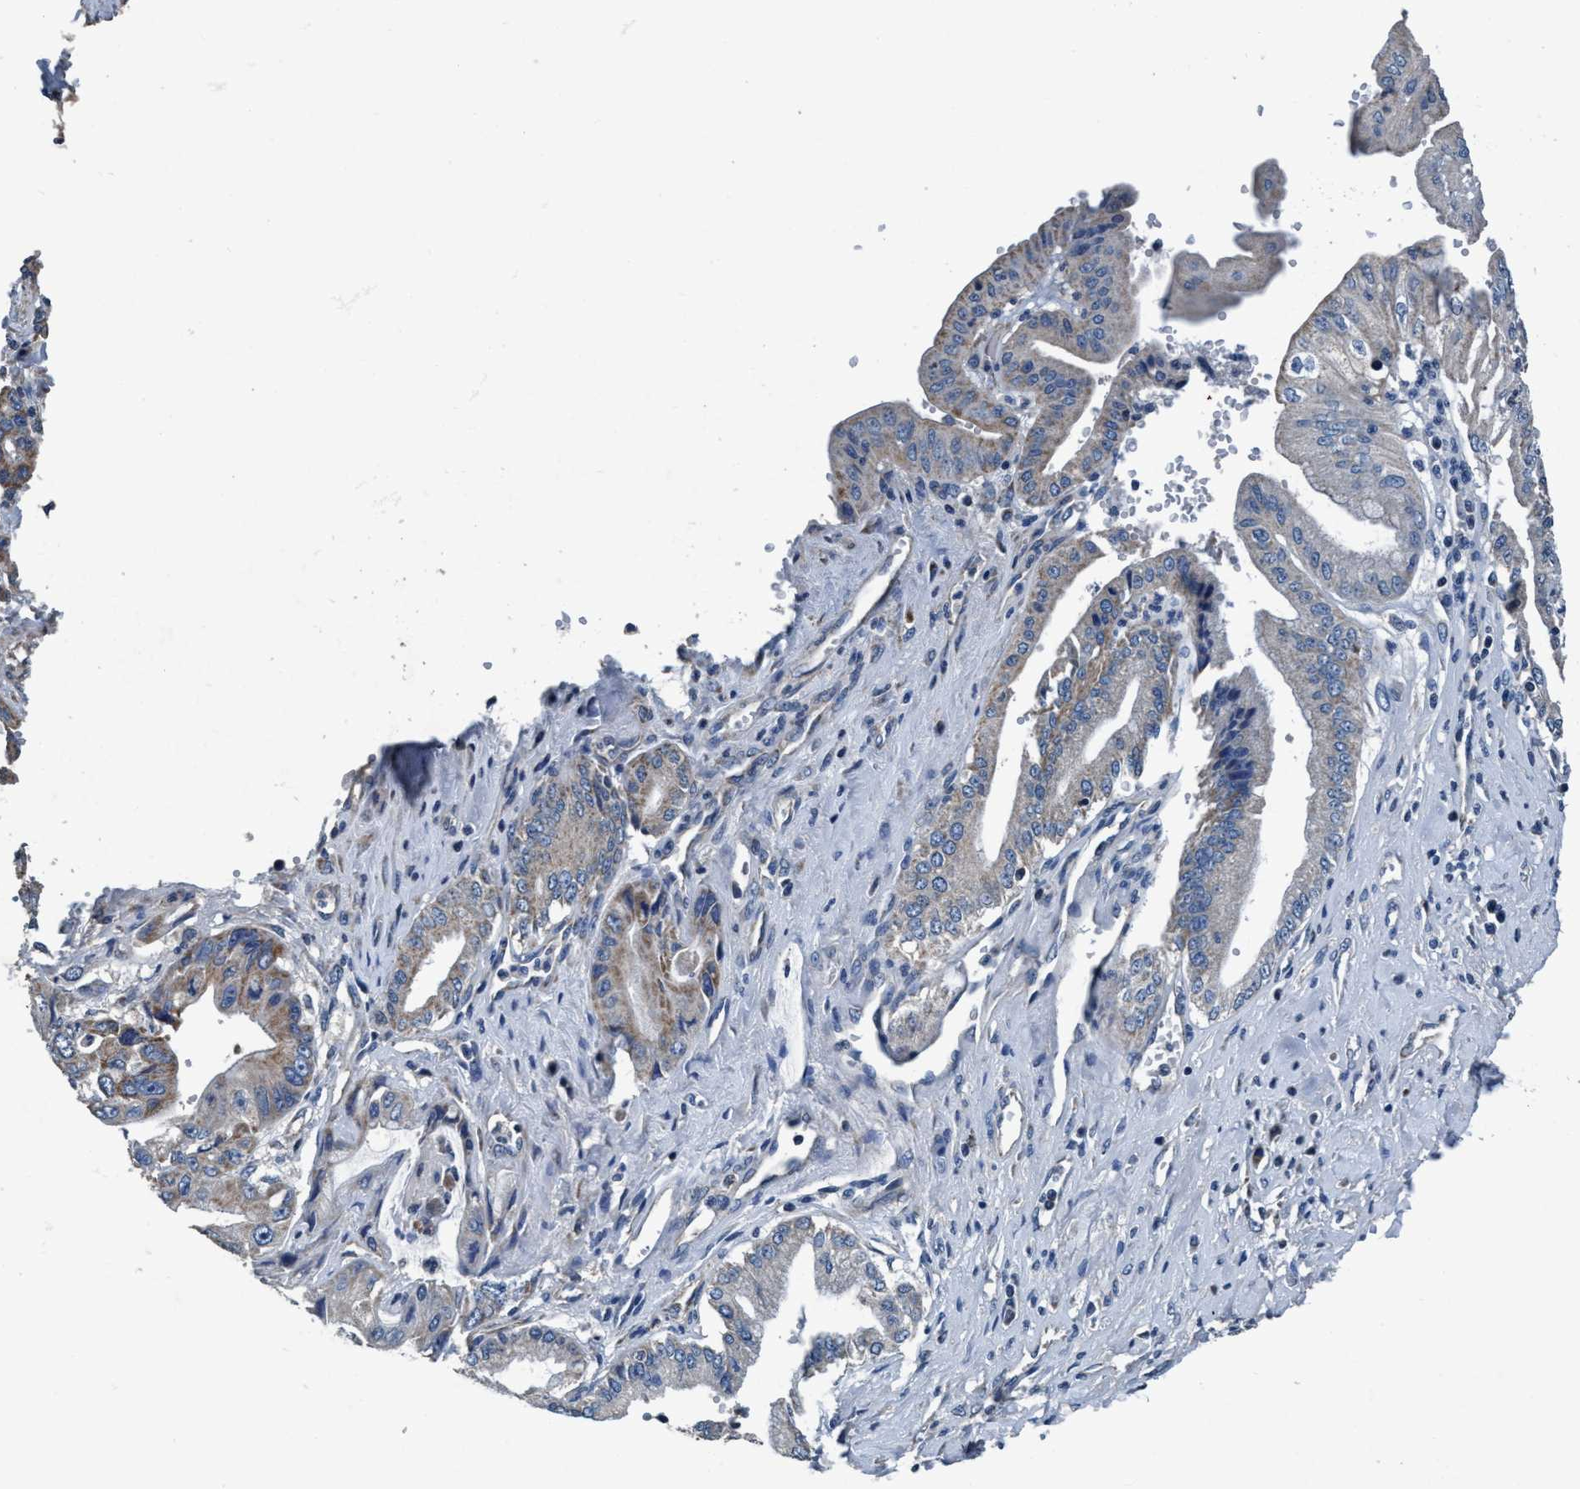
{"staining": {"intensity": "weak", "quantity": "25%-75%", "location": "cytoplasmic/membranous"}, "tissue": "pancreatic cancer", "cell_type": "Tumor cells", "image_type": "cancer", "snomed": [{"axis": "morphology", "description": "Adenocarcinoma, NOS"}, {"axis": "topography", "description": "Pancreas"}], "caption": "Human pancreatic cancer (adenocarcinoma) stained with a protein marker reveals weak staining in tumor cells.", "gene": "ANKFN1", "patient": {"sex": "female", "age": 73}}